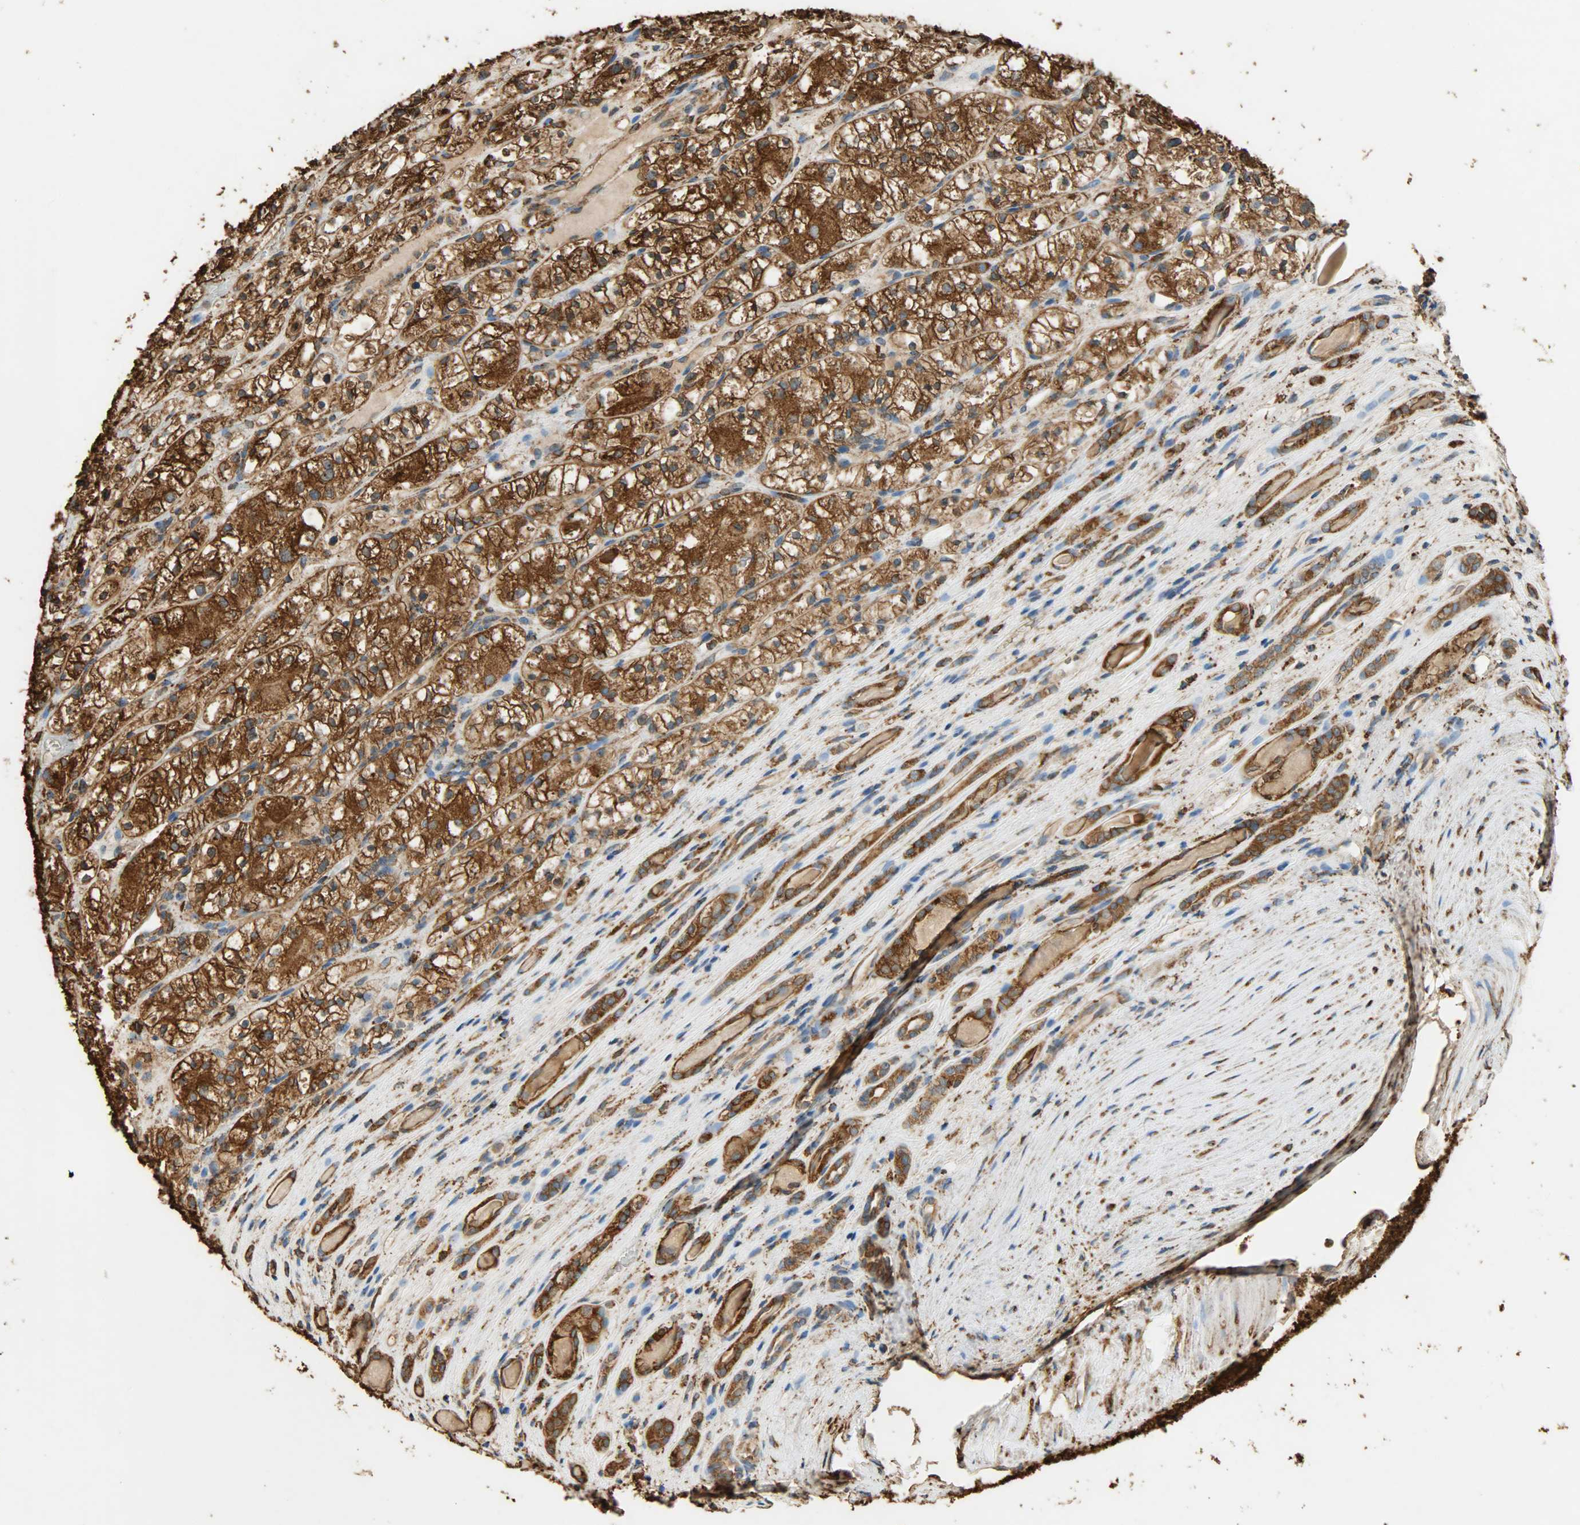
{"staining": {"intensity": "strong", "quantity": ">75%", "location": "cytoplasmic/membranous"}, "tissue": "renal cancer", "cell_type": "Tumor cells", "image_type": "cancer", "snomed": [{"axis": "morphology", "description": "Adenocarcinoma, NOS"}, {"axis": "topography", "description": "Kidney"}], "caption": "This histopathology image exhibits renal adenocarcinoma stained with immunohistochemistry (IHC) to label a protein in brown. The cytoplasmic/membranous of tumor cells show strong positivity for the protein. Nuclei are counter-stained blue.", "gene": "HSP90B1", "patient": {"sex": "female", "age": 60}}